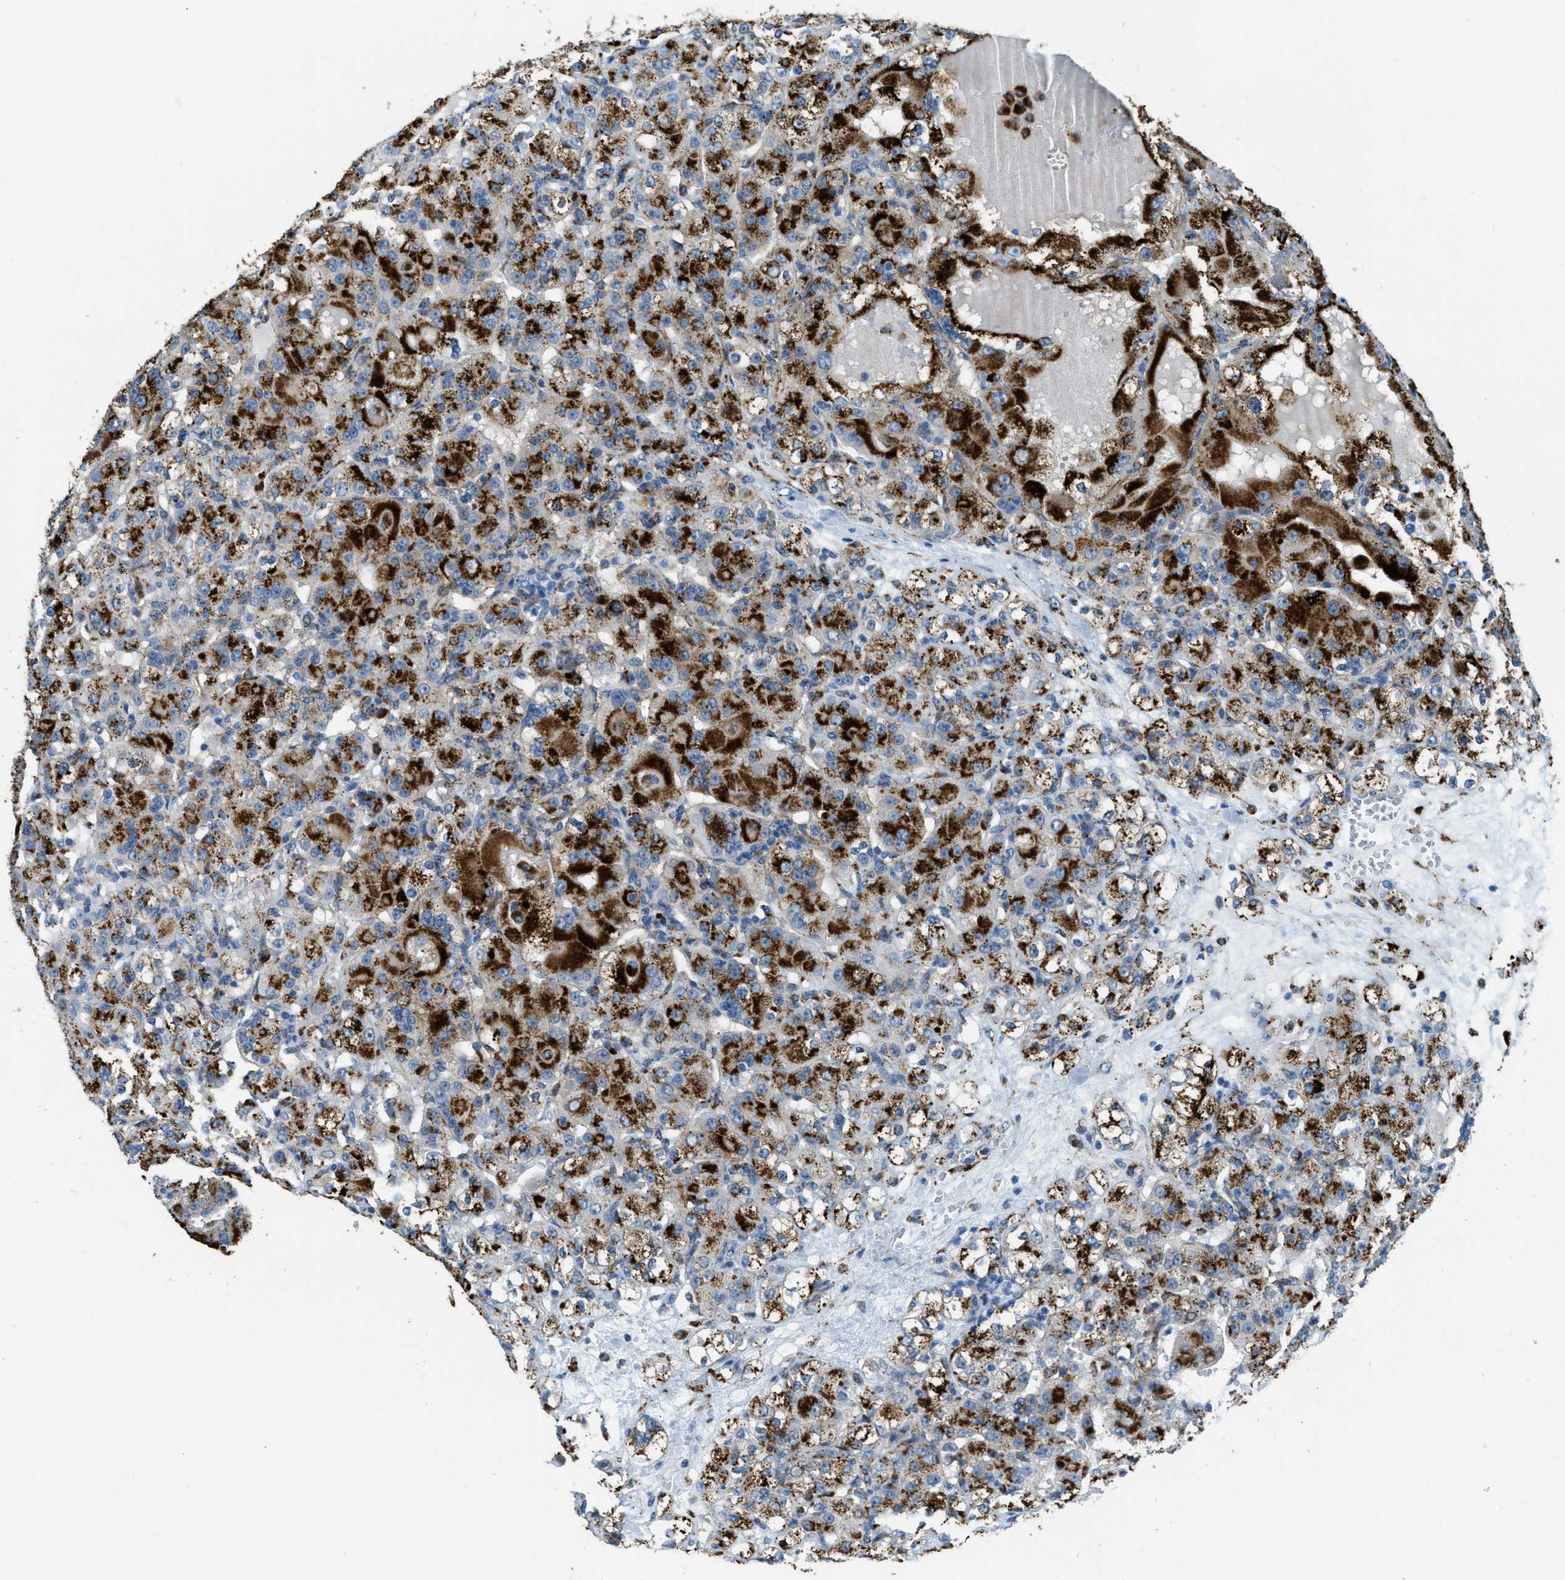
{"staining": {"intensity": "strong", "quantity": ">75%", "location": "cytoplasmic/membranous"}, "tissue": "renal cancer", "cell_type": "Tumor cells", "image_type": "cancer", "snomed": [{"axis": "morphology", "description": "Normal tissue, NOS"}, {"axis": "morphology", "description": "Adenocarcinoma, NOS"}, {"axis": "topography", "description": "Kidney"}], "caption": "A photomicrograph of renal cancer stained for a protein reveals strong cytoplasmic/membranous brown staining in tumor cells. The staining was performed using DAB (3,3'-diaminobenzidine), with brown indicating positive protein expression. Nuclei are stained blue with hematoxylin.", "gene": "SCARB2", "patient": {"sex": "male", "age": 61}}